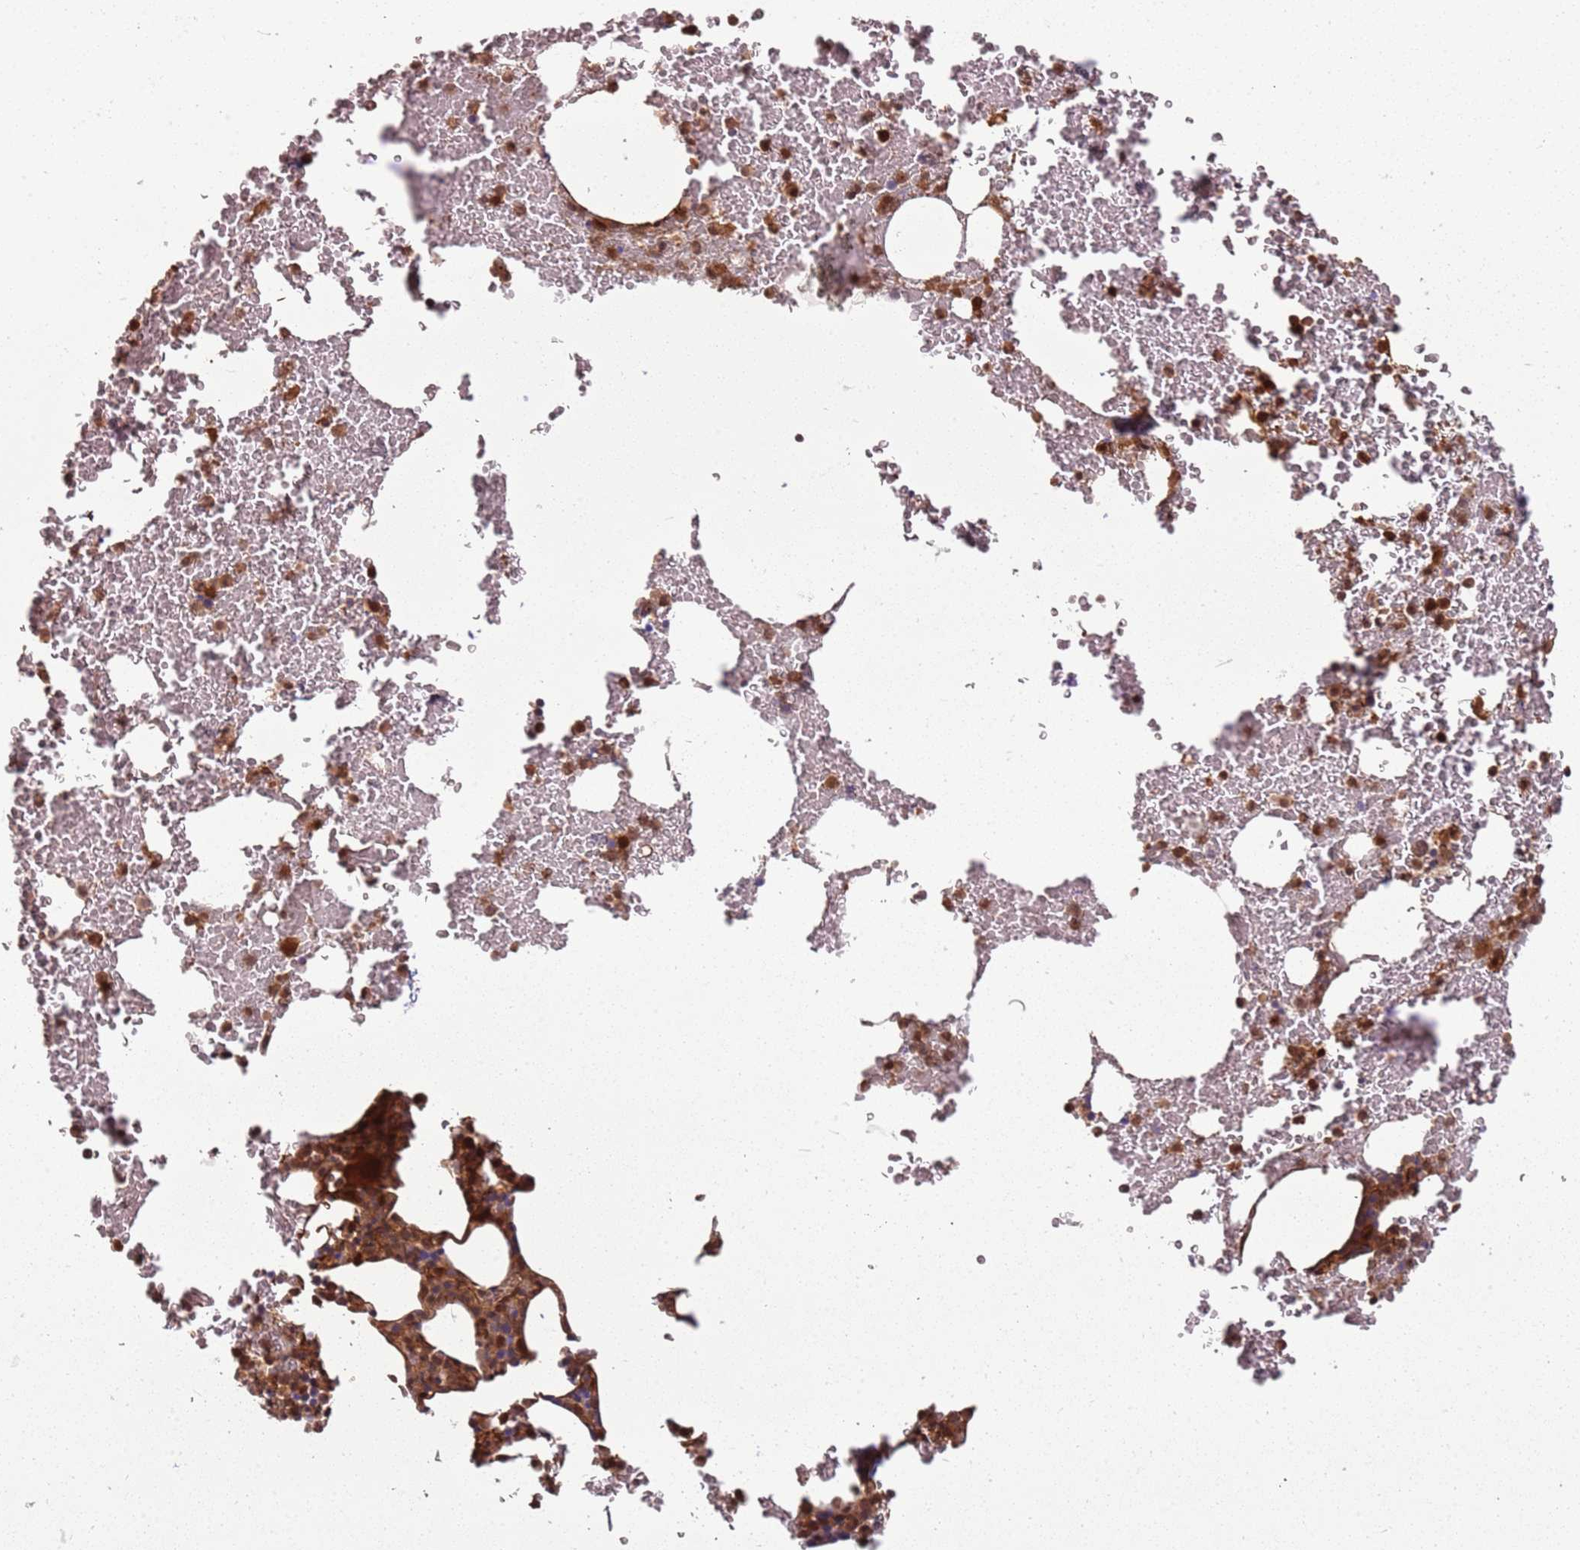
{"staining": {"intensity": "strong", "quantity": "25%-75%", "location": "cytoplasmic/membranous"}, "tissue": "bone marrow", "cell_type": "Hematopoietic cells", "image_type": "normal", "snomed": [{"axis": "morphology", "description": "Normal tissue, NOS"}, {"axis": "morphology", "description": "Inflammation, NOS"}, {"axis": "topography", "description": "Bone marrow"}], "caption": "Brown immunohistochemical staining in benign bone marrow reveals strong cytoplasmic/membranous expression in about 25%-75% of hematopoietic cells. (Stains: DAB (3,3'-diaminobenzidine) in brown, nuclei in blue, Microscopy: brightfield microscopy at high magnification).", "gene": "PGLS", "patient": {"sex": "female", "age": 78}}